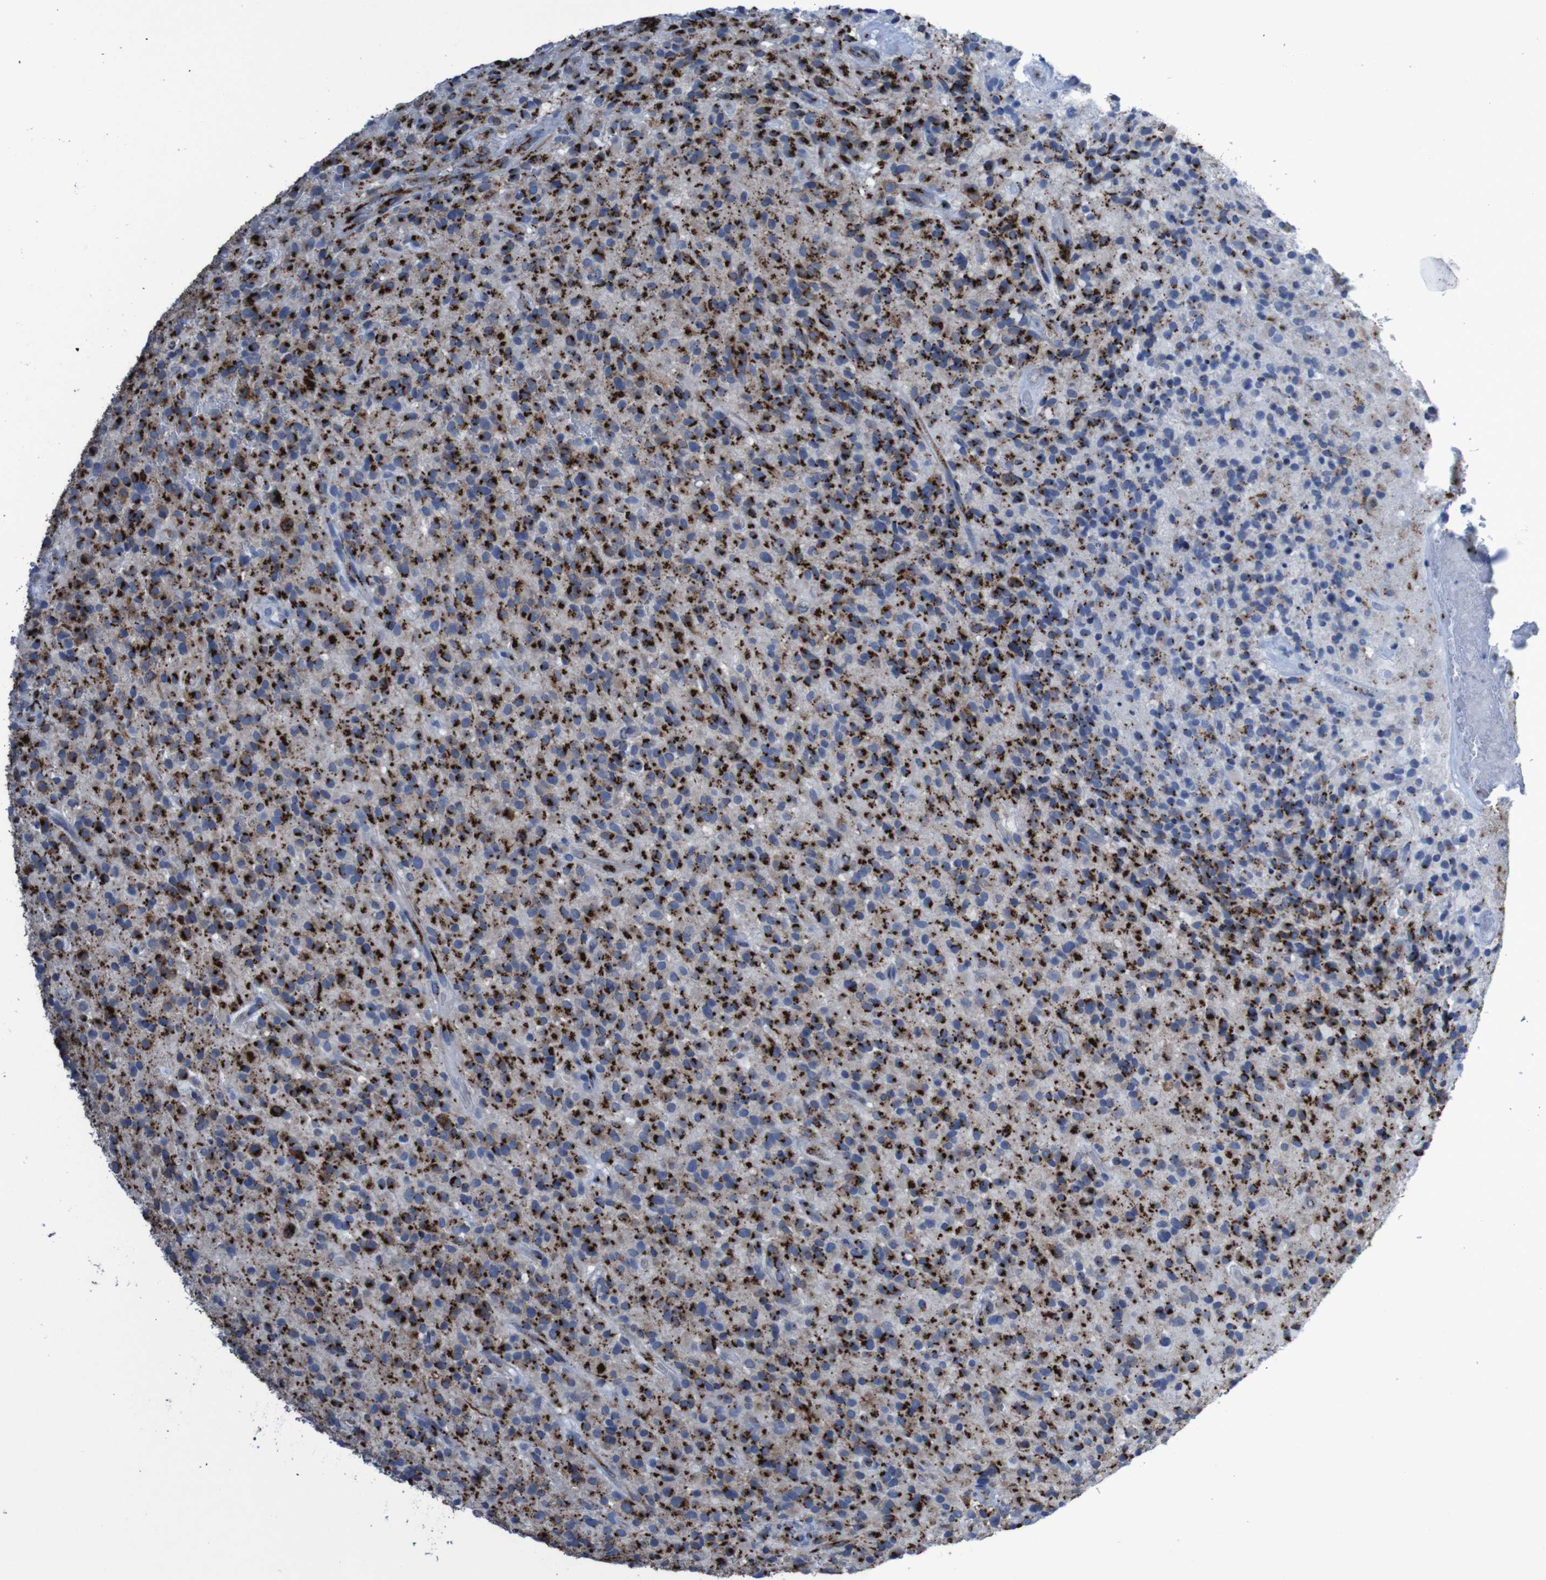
{"staining": {"intensity": "strong", "quantity": ">75%", "location": "cytoplasmic/membranous"}, "tissue": "glioma", "cell_type": "Tumor cells", "image_type": "cancer", "snomed": [{"axis": "morphology", "description": "Glioma, malignant, High grade"}, {"axis": "topography", "description": "Brain"}], "caption": "This image demonstrates immunohistochemistry staining of human malignant glioma (high-grade), with high strong cytoplasmic/membranous expression in approximately >75% of tumor cells.", "gene": "GOLM1", "patient": {"sex": "male", "age": 71}}